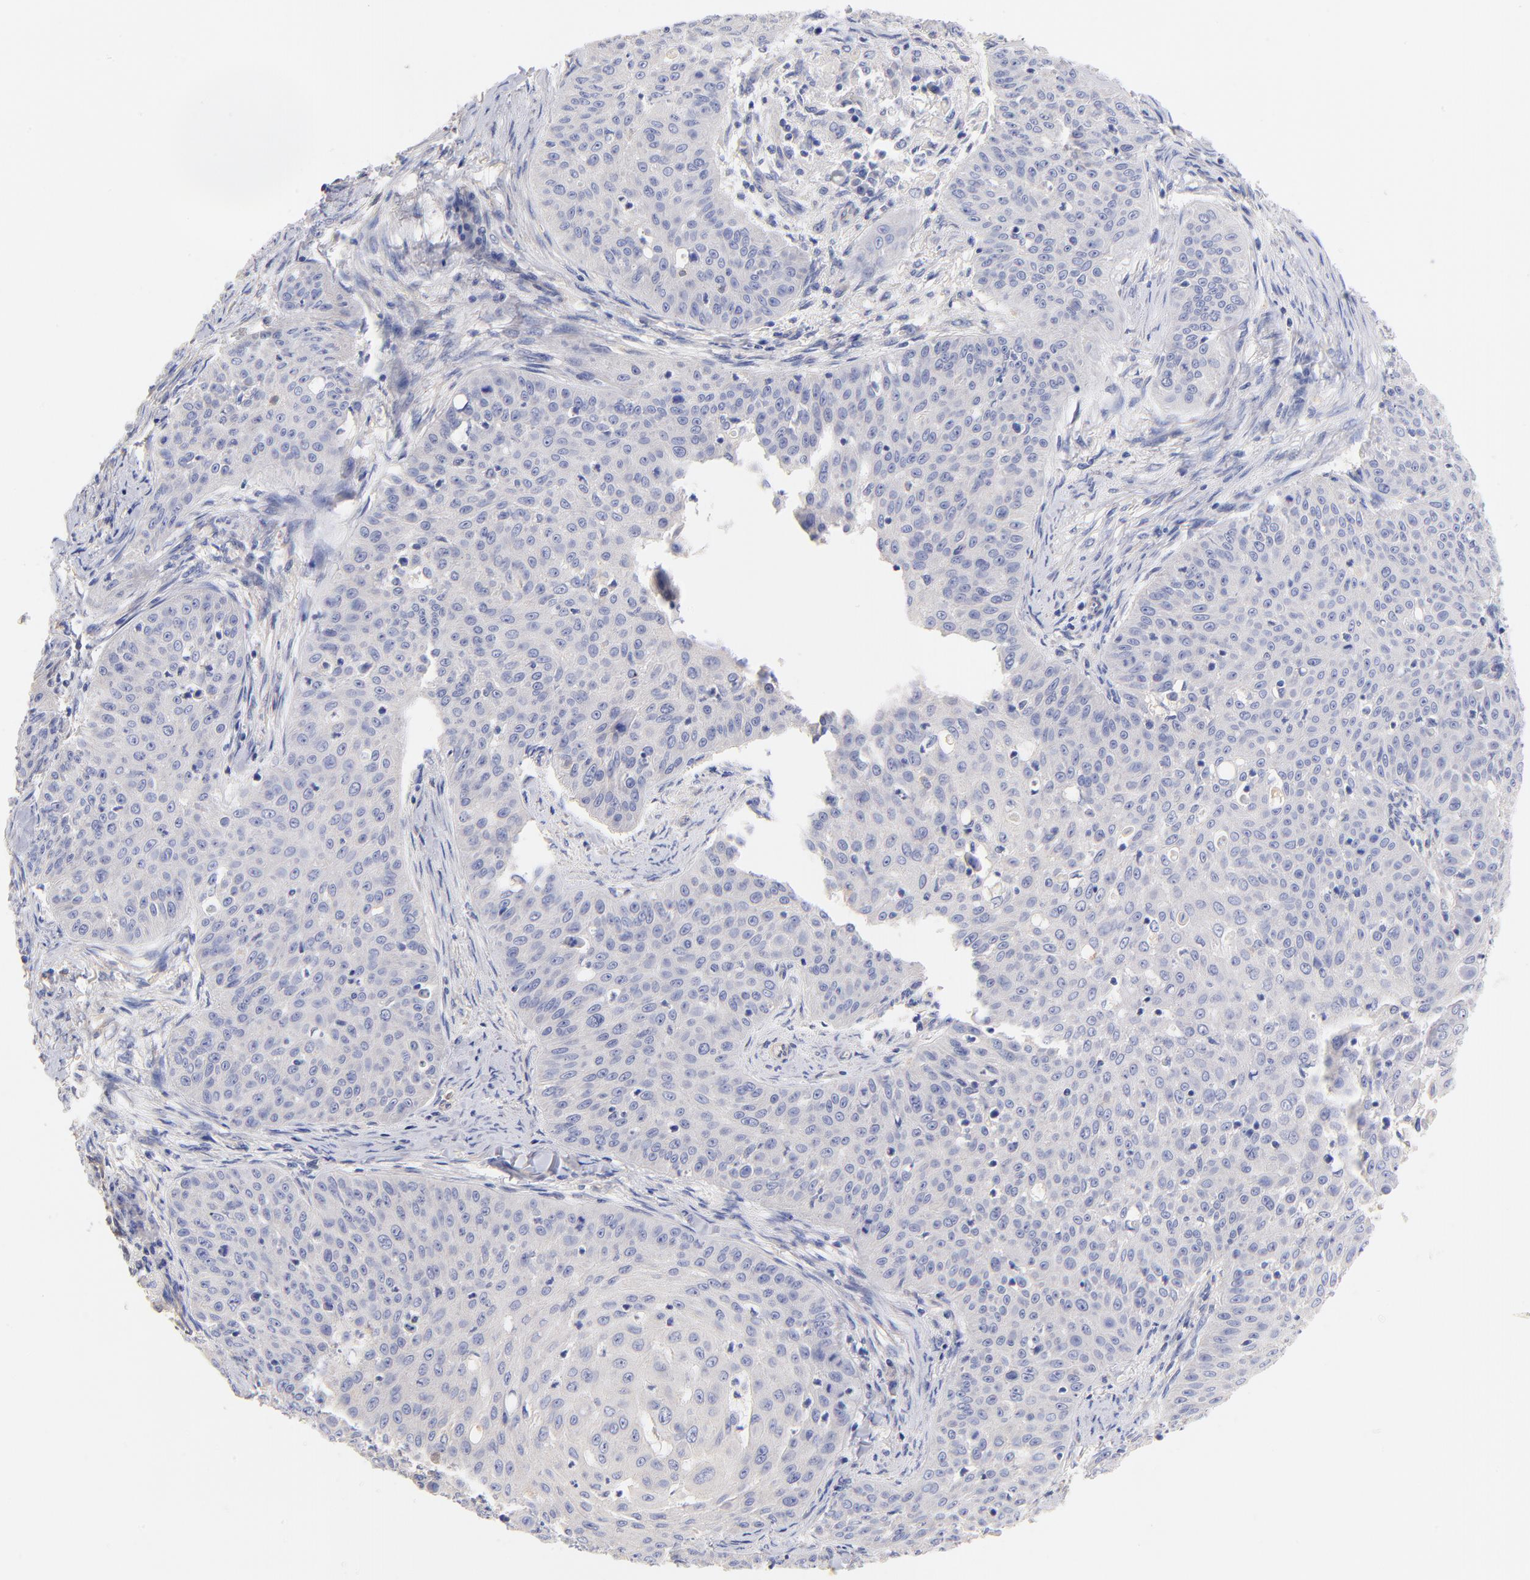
{"staining": {"intensity": "negative", "quantity": "none", "location": "none"}, "tissue": "skin cancer", "cell_type": "Tumor cells", "image_type": "cancer", "snomed": [{"axis": "morphology", "description": "Squamous cell carcinoma, NOS"}, {"axis": "topography", "description": "Skin"}], "caption": "Tumor cells are negative for brown protein staining in skin cancer (squamous cell carcinoma). (Stains: DAB (3,3'-diaminobenzidine) immunohistochemistry (IHC) with hematoxylin counter stain, Microscopy: brightfield microscopy at high magnification).", "gene": "HS3ST1", "patient": {"sex": "male", "age": 82}}